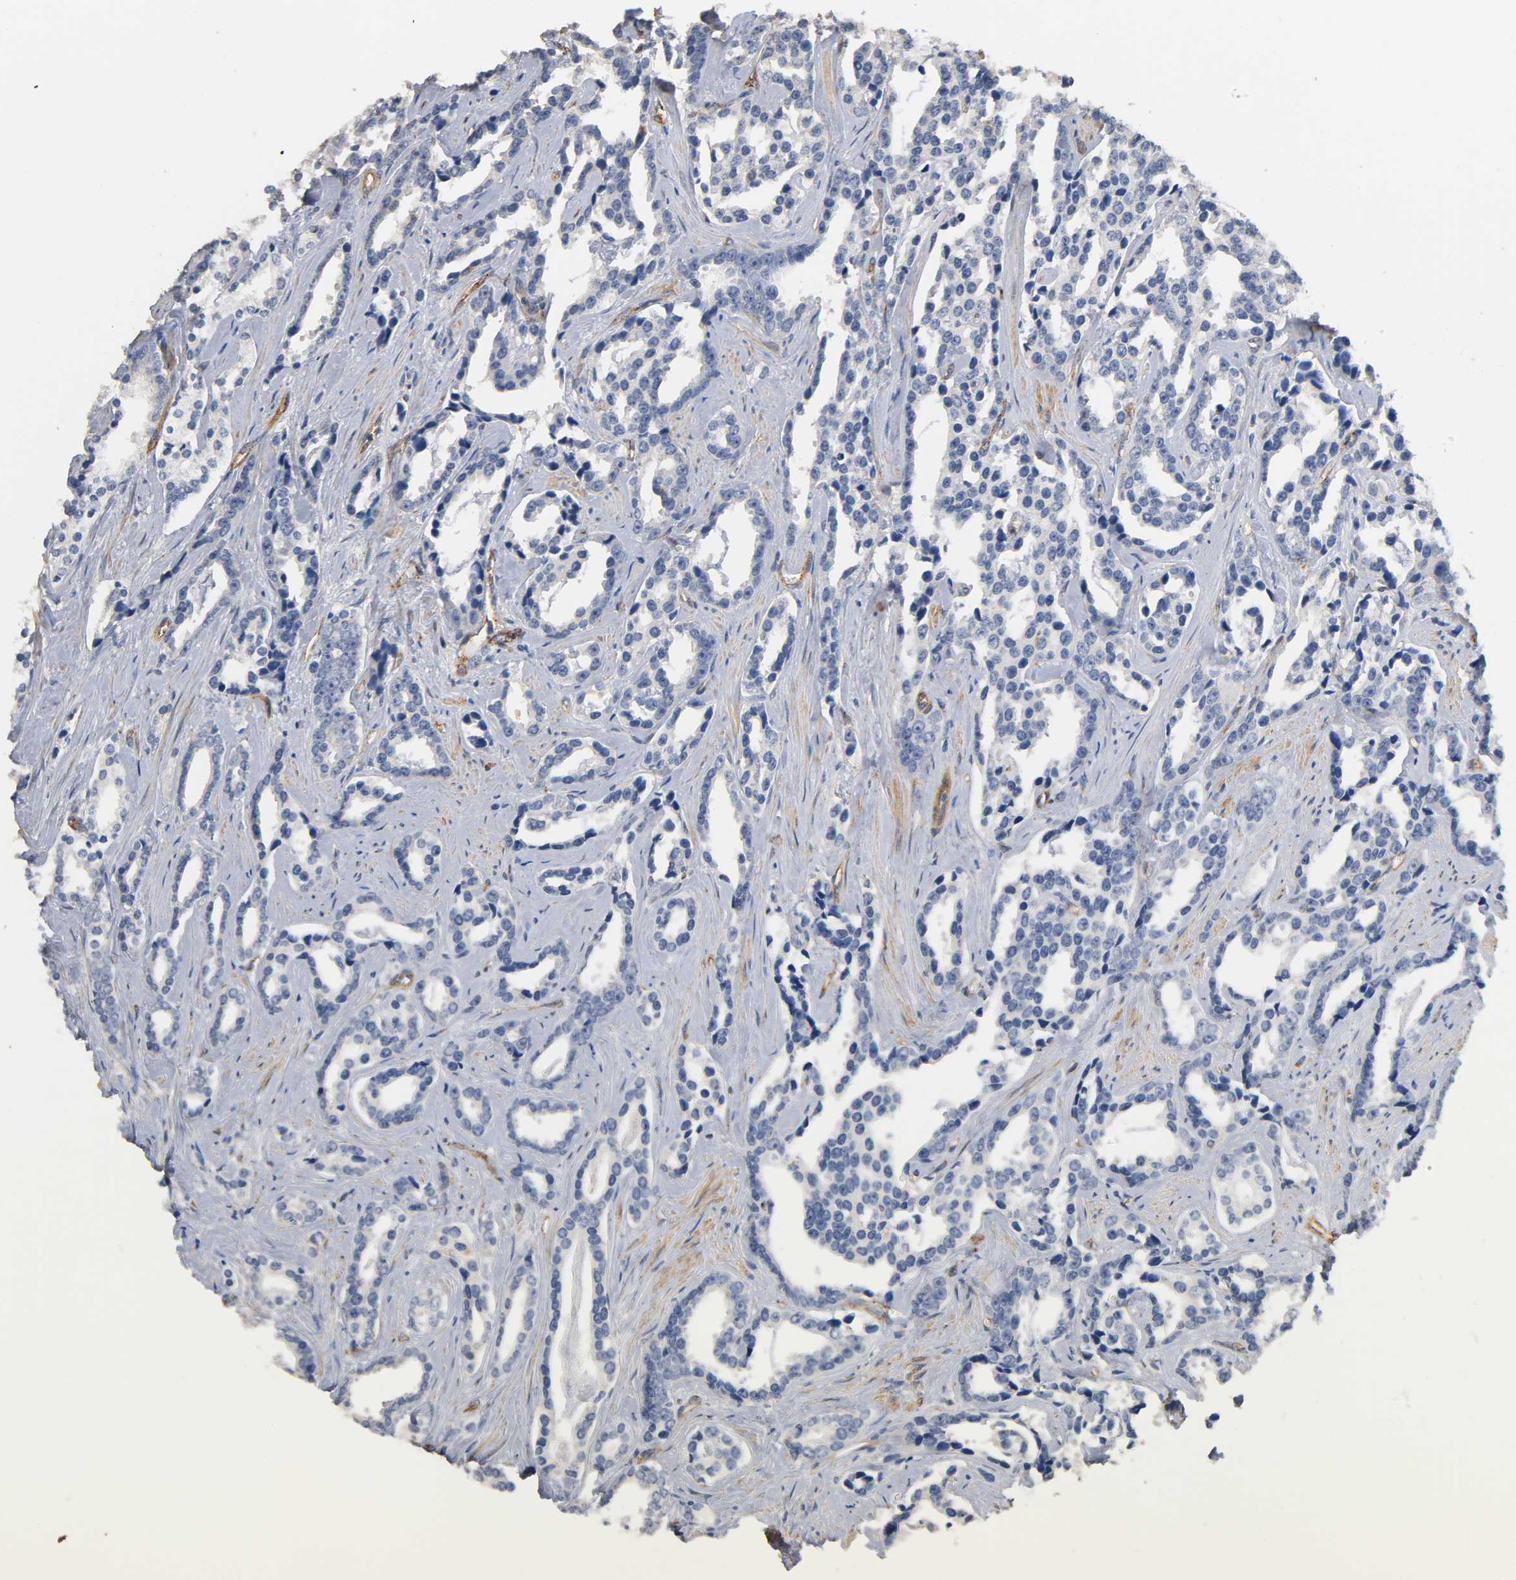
{"staining": {"intensity": "negative", "quantity": "none", "location": "none"}, "tissue": "prostate cancer", "cell_type": "Tumor cells", "image_type": "cancer", "snomed": [{"axis": "morphology", "description": "Adenocarcinoma, High grade"}, {"axis": "topography", "description": "Prostate"}], "caption": "There is no significant staining in tumor cells of prostate cancer. (DAB immunohistochemistry (IHC), high magnification).", "gene": "IFITM3", "patient": {"sex": "male", "age": 67}}